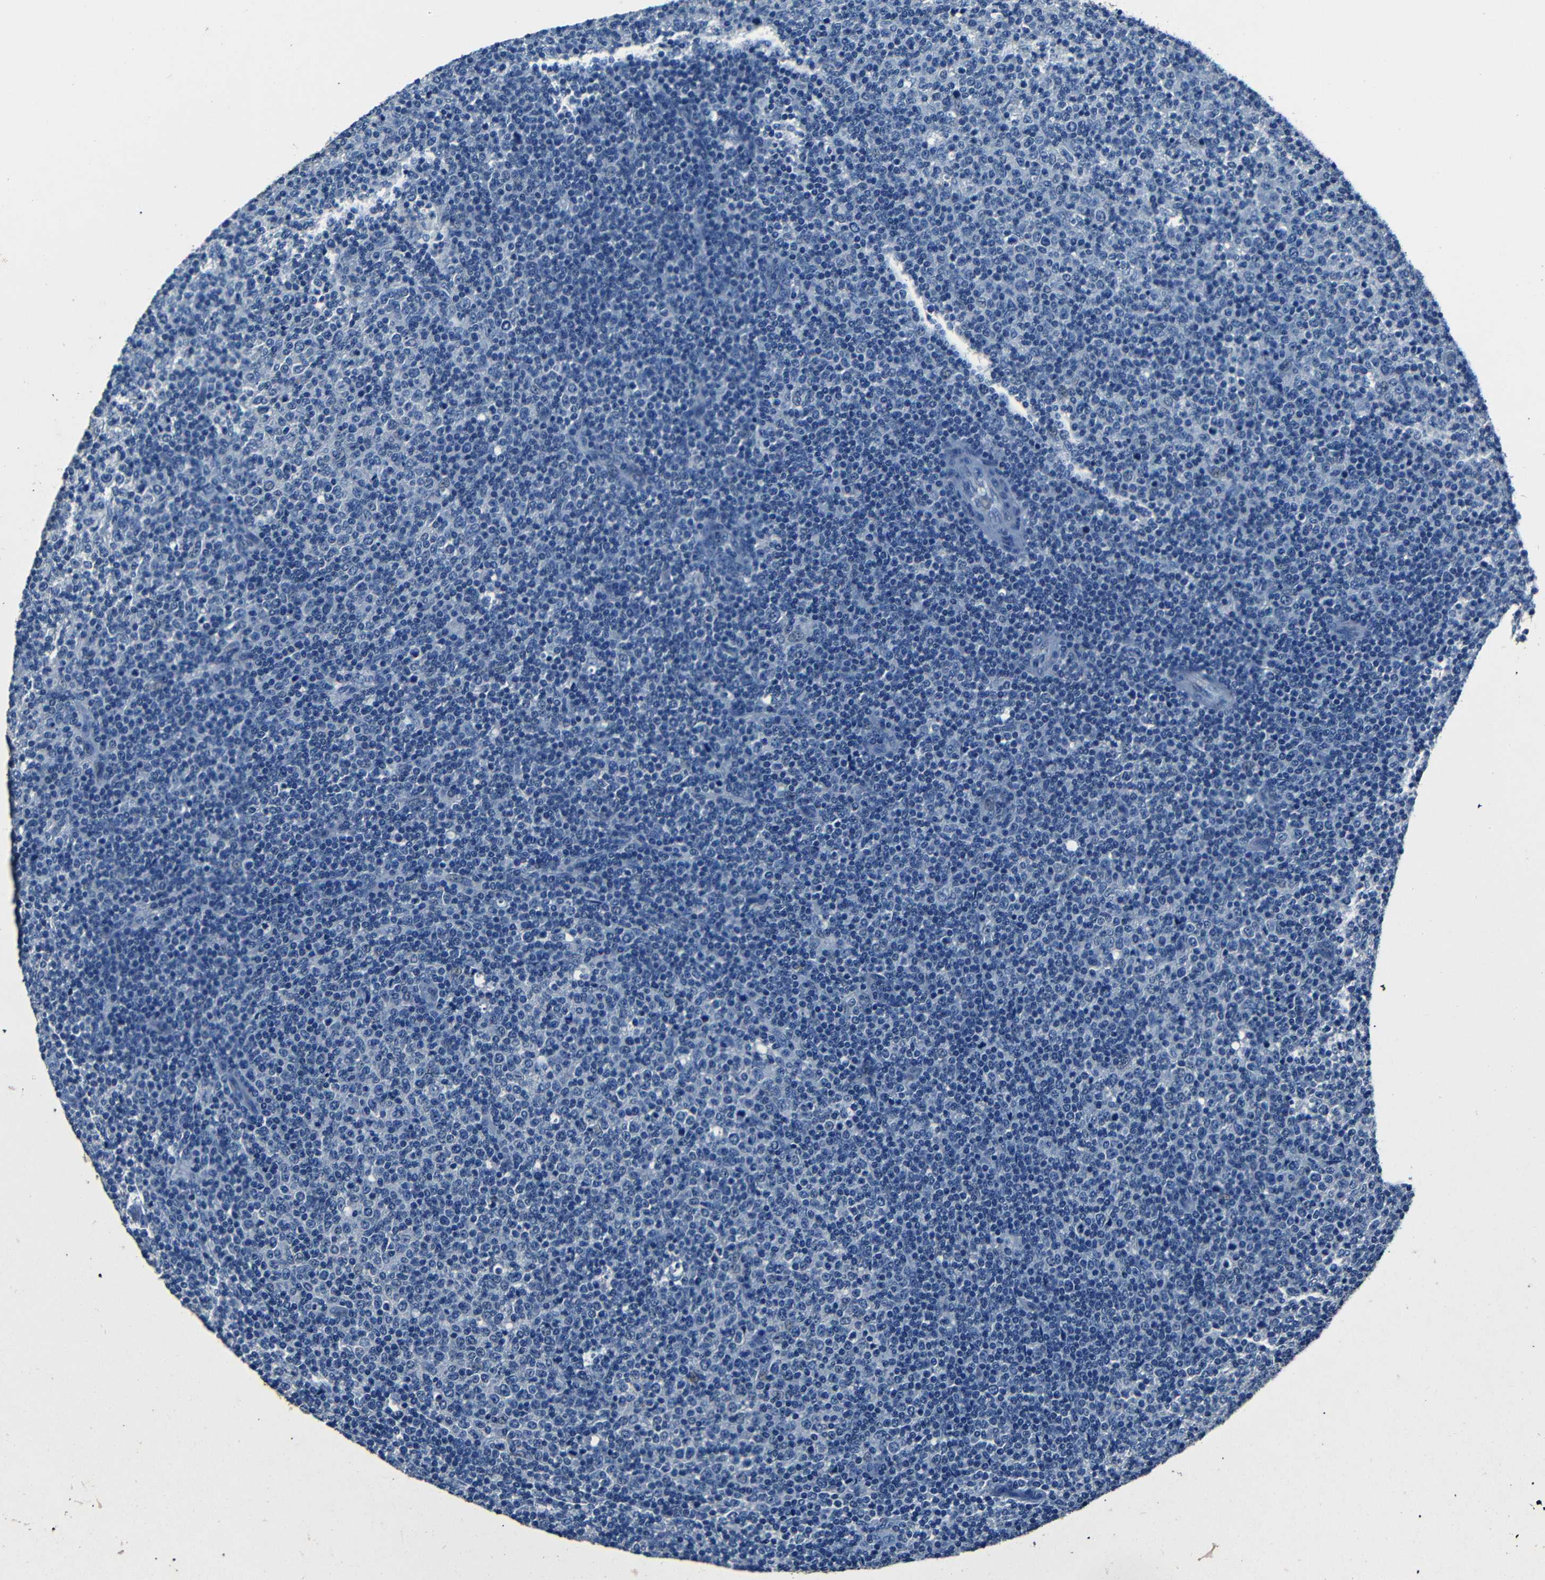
{"staining": {"intensity": "negative", "quantity": "none", "location": "none"}, "tissue": "lymphoma", "cell_type": "Tumor cells", "image_type": "cancer", "snomed": [{"axis": "morphology", "description": "Malignant lymphoma, non-Hodgkin's type, Low grade"}, {"axis": "topography", "description": "Lymph node"}], "caption": "Micrograph shows no significant protein positivity in tumor cells of low-grade malignant lymphoma, non-Hodgkin's type.", "gene": "NCMAP", "patient": {"sex": "male", "age": 70}}